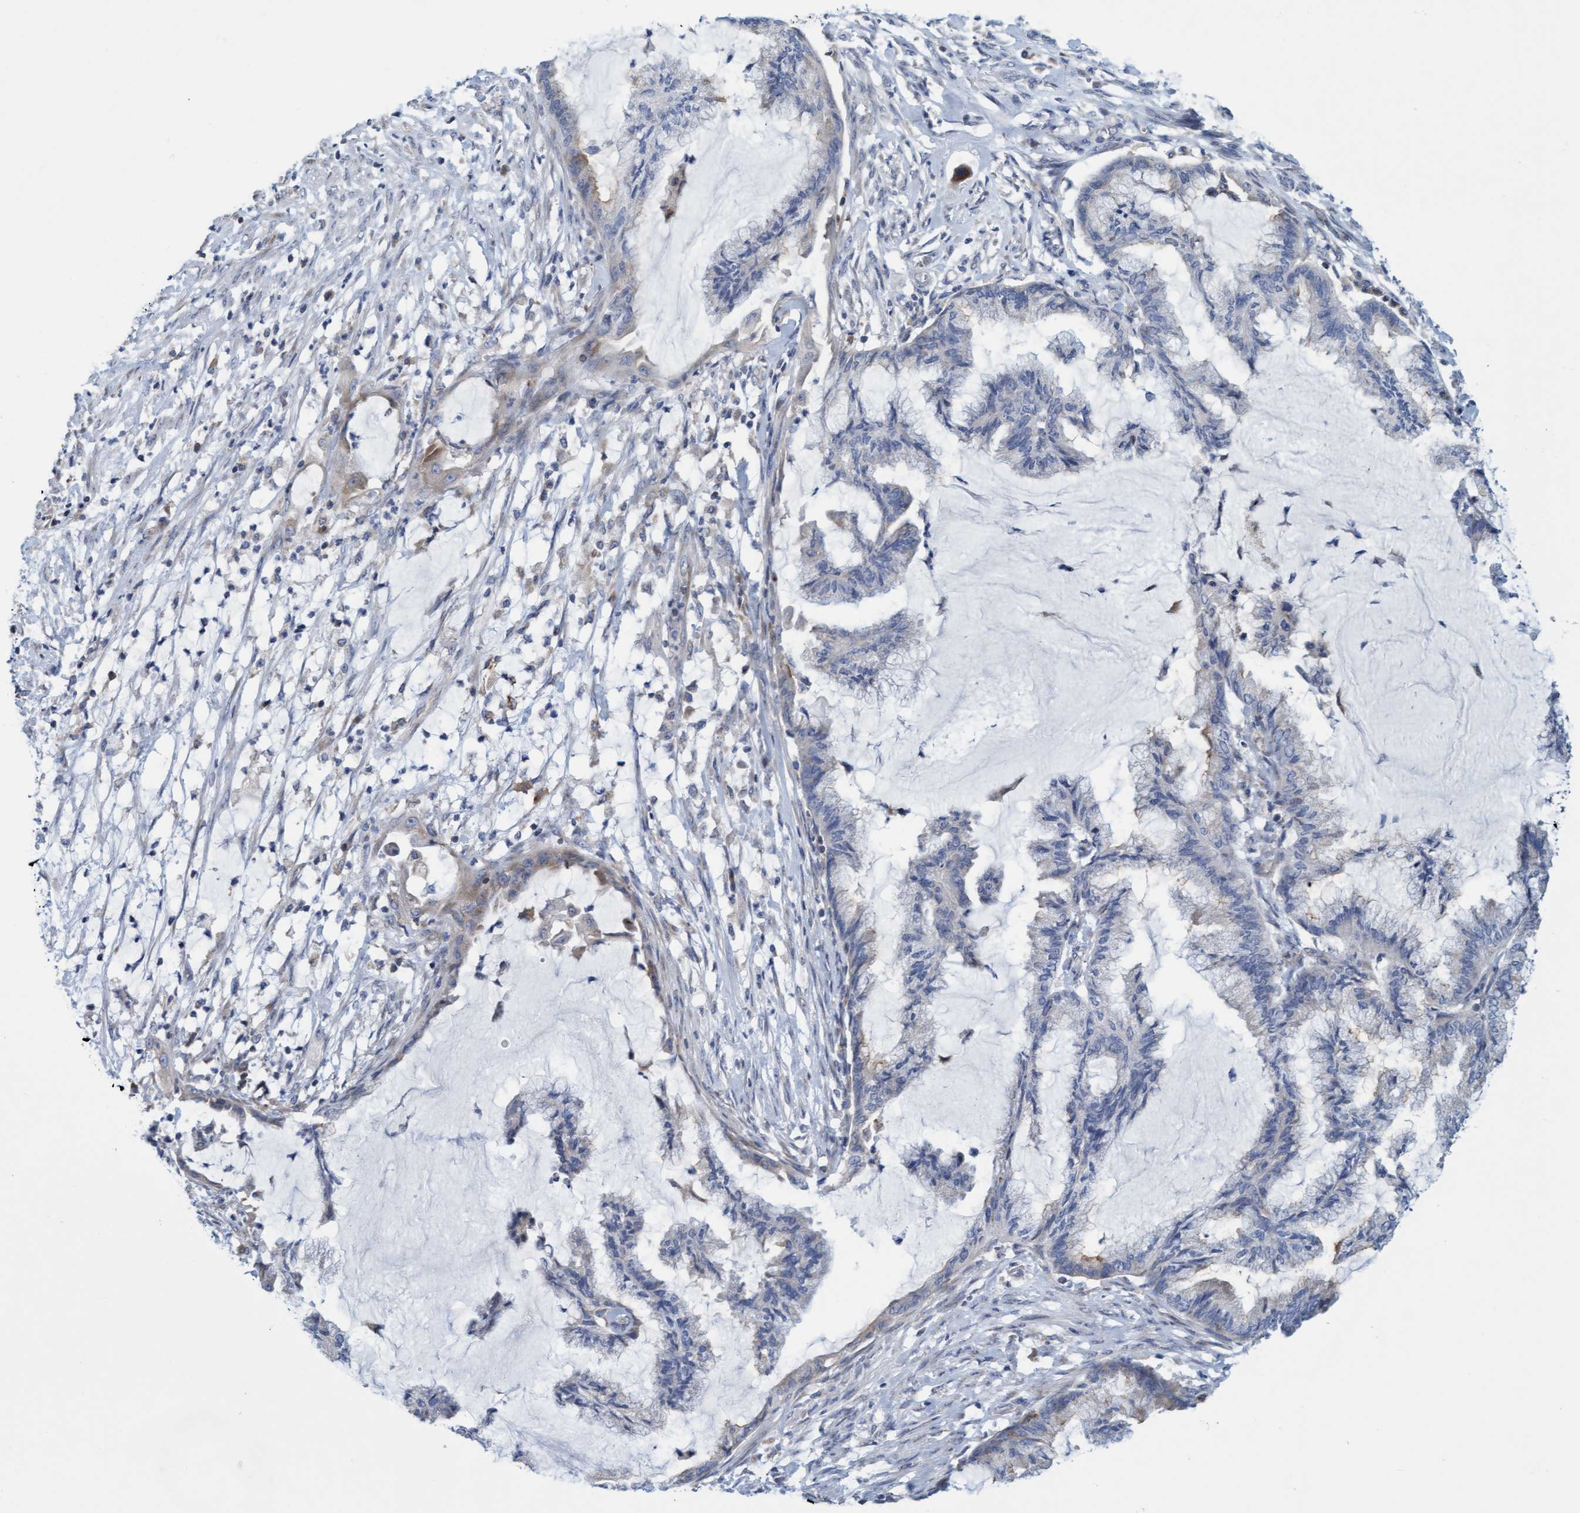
{"staining": {"intensity": "negative", "quantity": "none", "location": "none"}, "tissue": "endometrial cancer", "cell_type": "Tumor cells", "image_type": "cancer", "snomed": [{"axis": "morphology", "description": "Adenocarcinoma, NOS"}, {"axis": "topography", "description": "Endometrium"}], "caption": "This is a micrograph of immunohistochemistry (IHC) staining of endometrial cancer, which shows no expression in tumor cells.", "gene": "SLC28A3", "patient": {"sex": "female", "age": 86}}